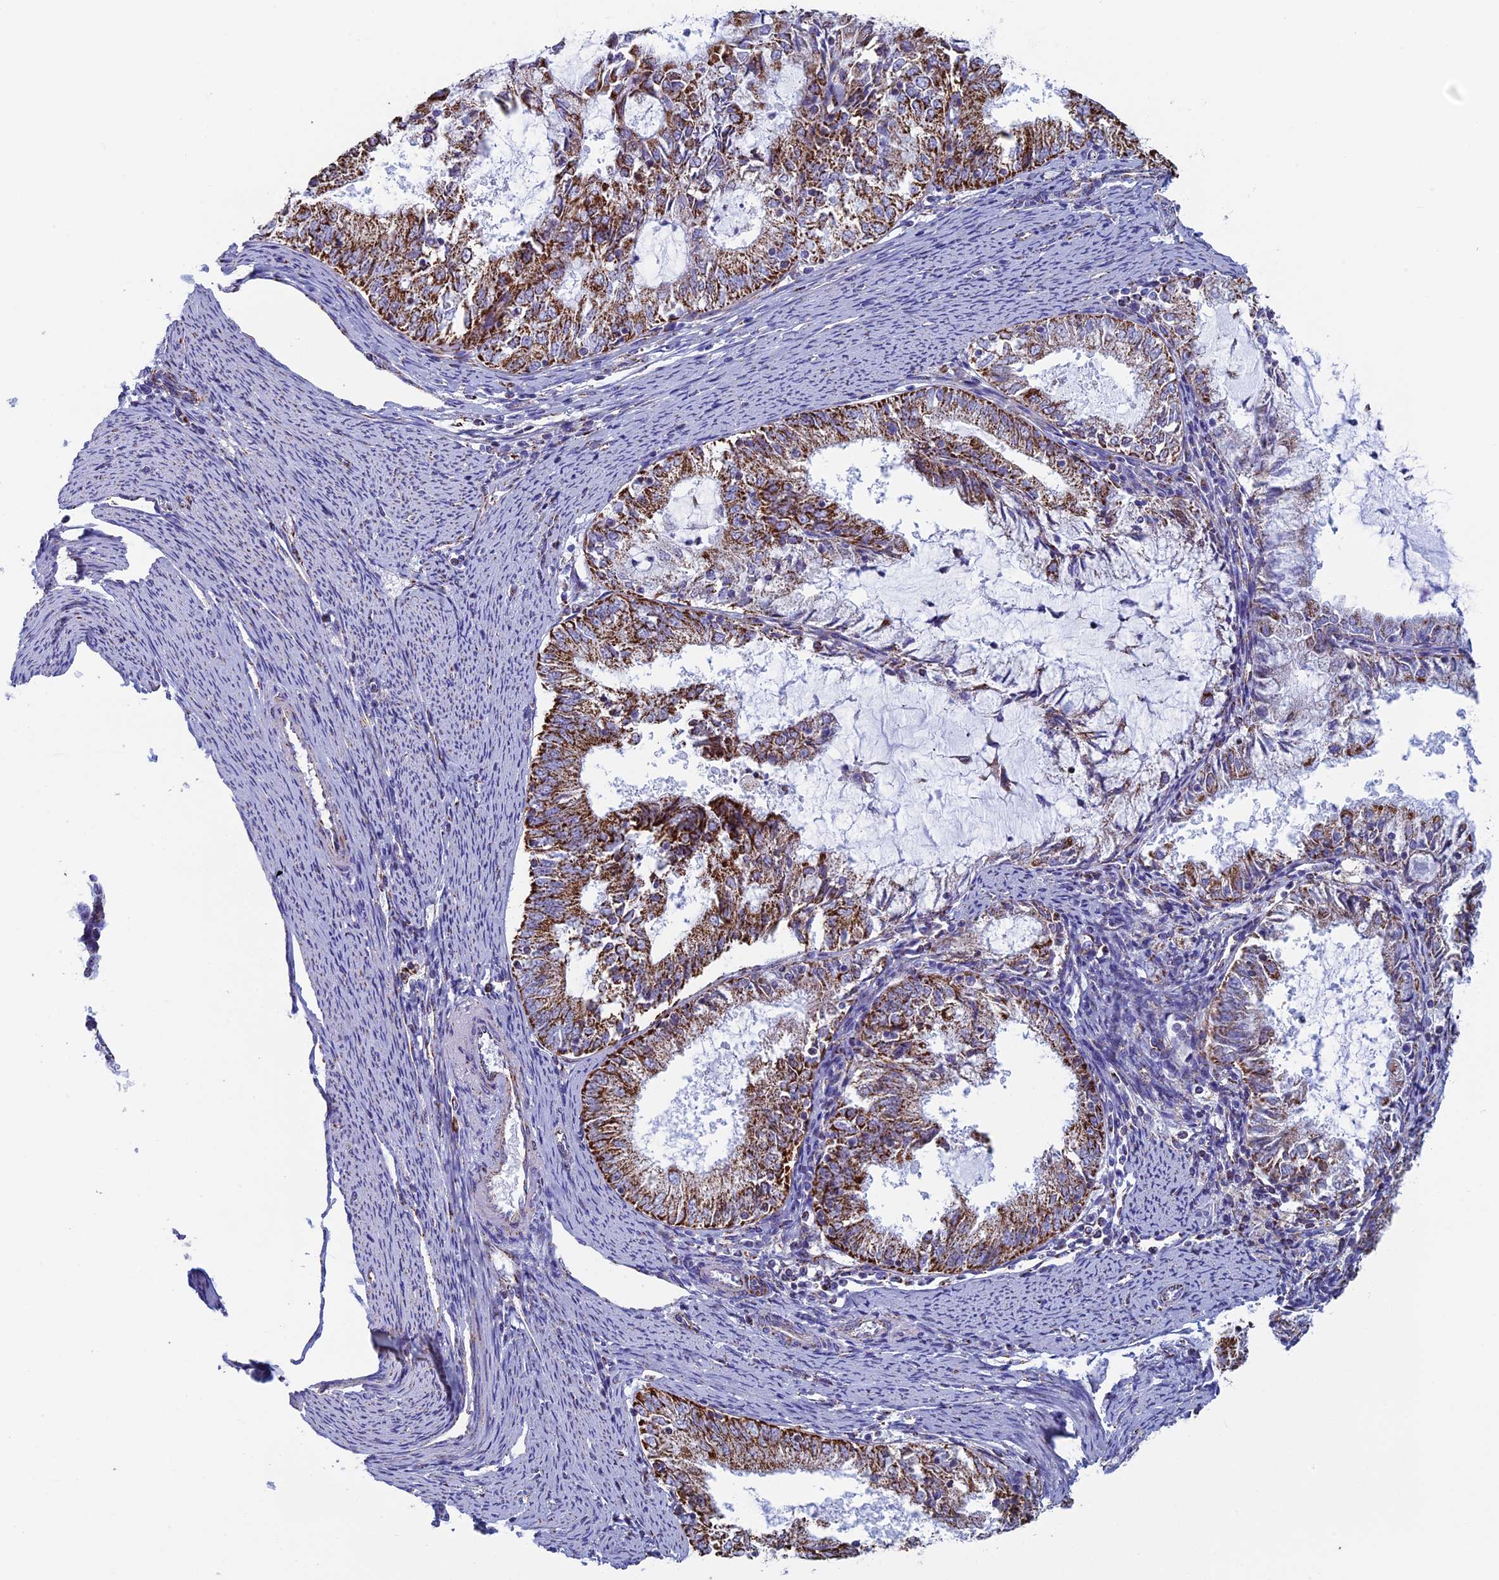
{"staining": {"intensity": "strong", "quantity": ">75%", "location": "cytoplasmic/membranous"}, "tissue": "endometrial cancer", "cell_type": "Tumor cells", "image_type": "cancer", "snomed": [{"axis": "morphology", "description": "Adenocarcinoma, NOS"}, {"axis": "topography", "description": "Endometrium"}], "caption": "Brown immunohistochemical staining in endometrial cancer reveals strong cytoplasmic/membranous expression in approximately >75% of tumor cells. Nuclei are stained in blue.", "gene": "UQCRFS1", "patient": {"sex": "female", "age": 57}}